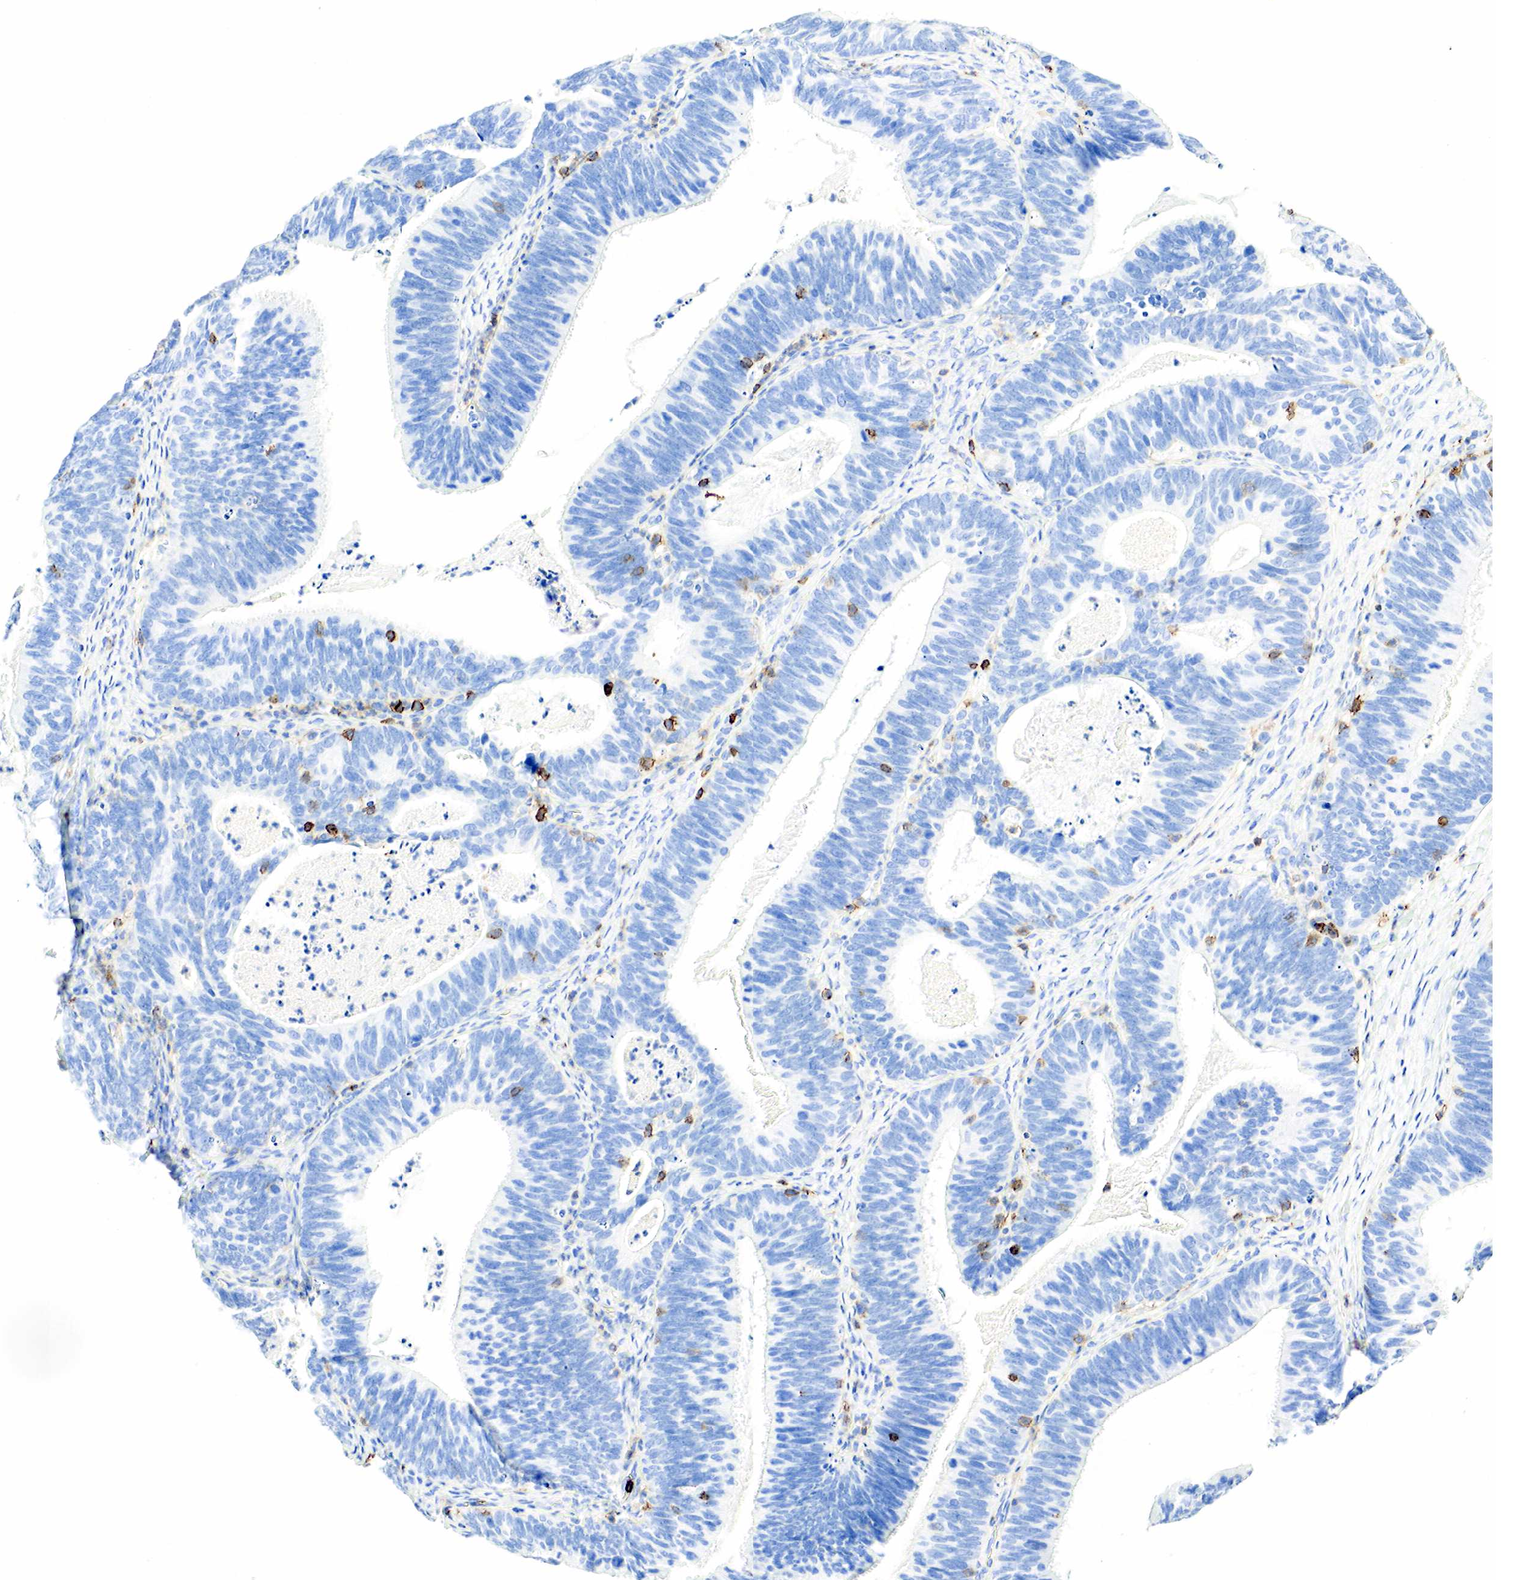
{"staining": {"intensity": "negative", "quantity": "none", "location": "none"}, "tissue": "ovarian cancer", "cell_type": "Tumor cells", "image_type": "cancer", "snomed": [{"axis": "morphology", "description": "Carcinoma, endometroid"}, {"axis": "topography", "description": "Ovary"}], "caption": "Tumor cells are negative for protein expression in human ovarian cancer (endometroid carcinoma).", "gene": "PTPRC", "patient": {"sex": "female", "age": 52}}